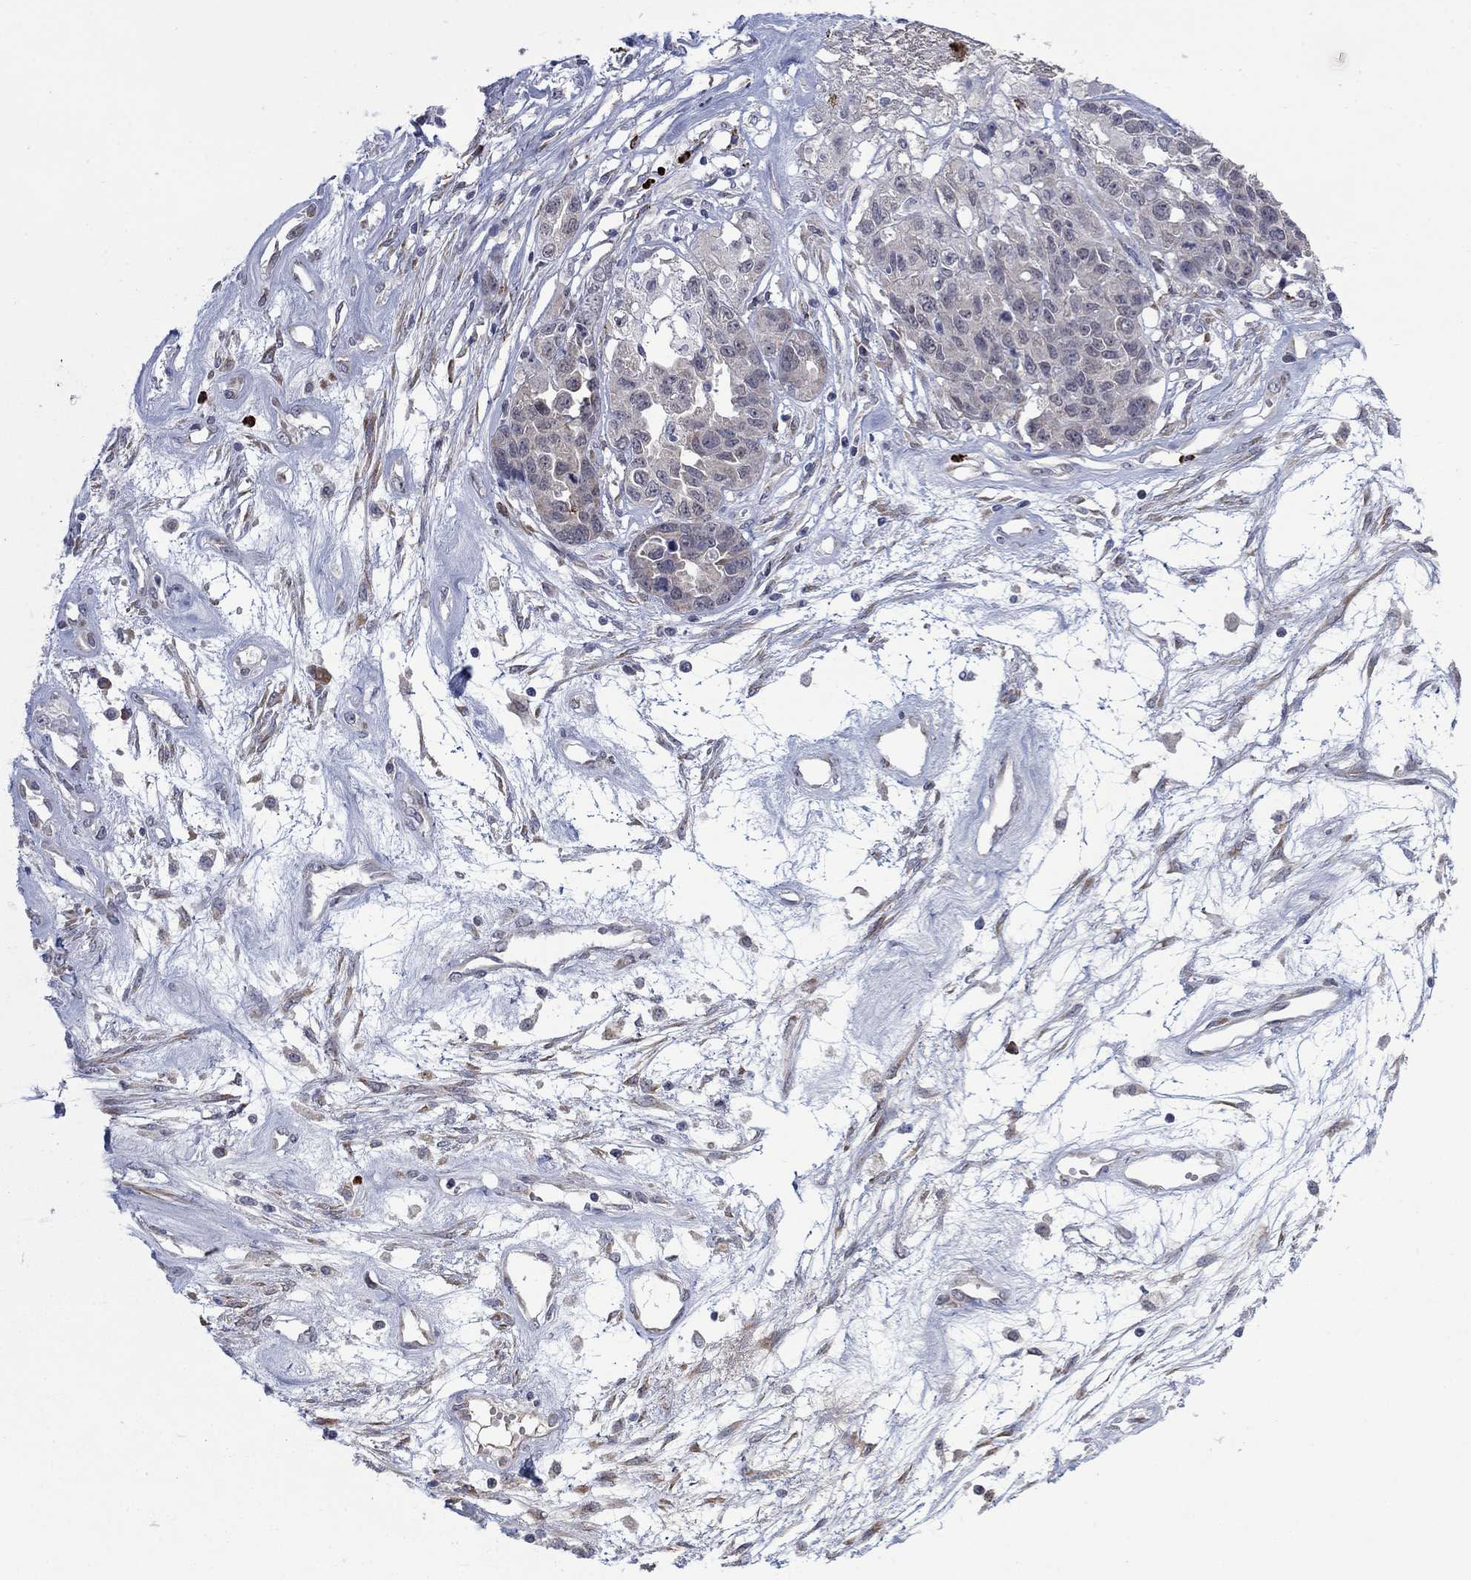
{"staining": {"intensity": "negative", "quantity": "none", "location": "none"}, "tissue": "ovarian cancer", "cell_type": "Tumor cells", "image_type": "cancer", "snomed": [{"axis": "morphology", "description": "Cystadenocarcinoma, serous, NOS"}, {"axis": "topography", "description": "Ovary"}], "caption": "Image shows no significant protein staining in tumor cells of serous cystadenocarcinoma (ovarian).", "gene": "MTRFR", "patient": {"sex": "female", "age": 87}}